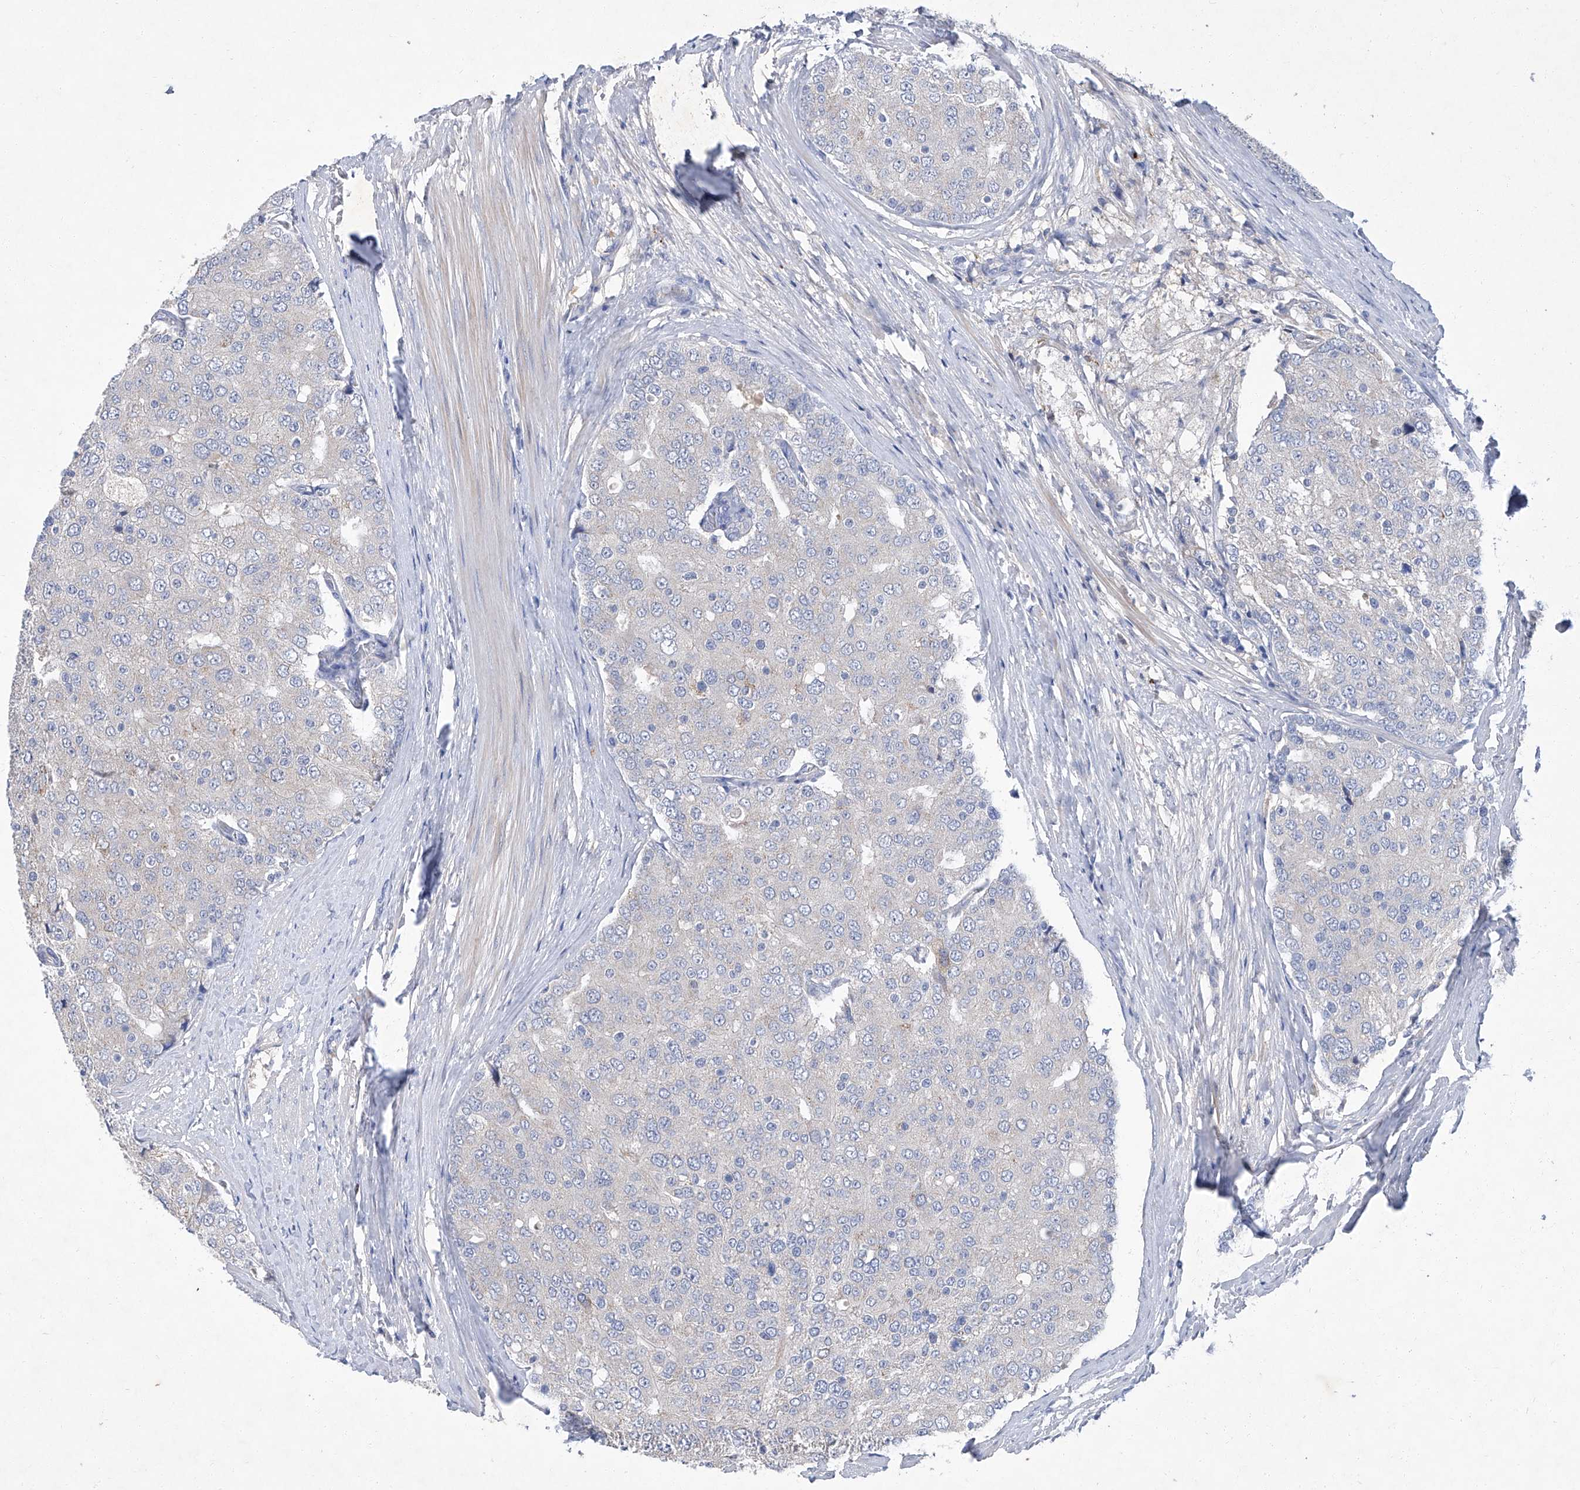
{"staining": {"intensity": "negative", "quantity": "none", "location": "none"}, "tissue": "prostate cancer", "cell_type": "Tumor cells", "image_type": "cancer", "snomed": [{"axis": "morphology", "description": "Adenocarcinoma, High grade"}, {"axis": "topography", "description": "Prostate"}], "caption": "High magnification brightfield microscopy of prostate high-grade adenocarcinoma stained with DAB (brown) and counterstained with hematoxylin (blue): tumor cells show no significant staining.", "gene": "SBK2", "patient": {"sex": "male", "age": 50}}